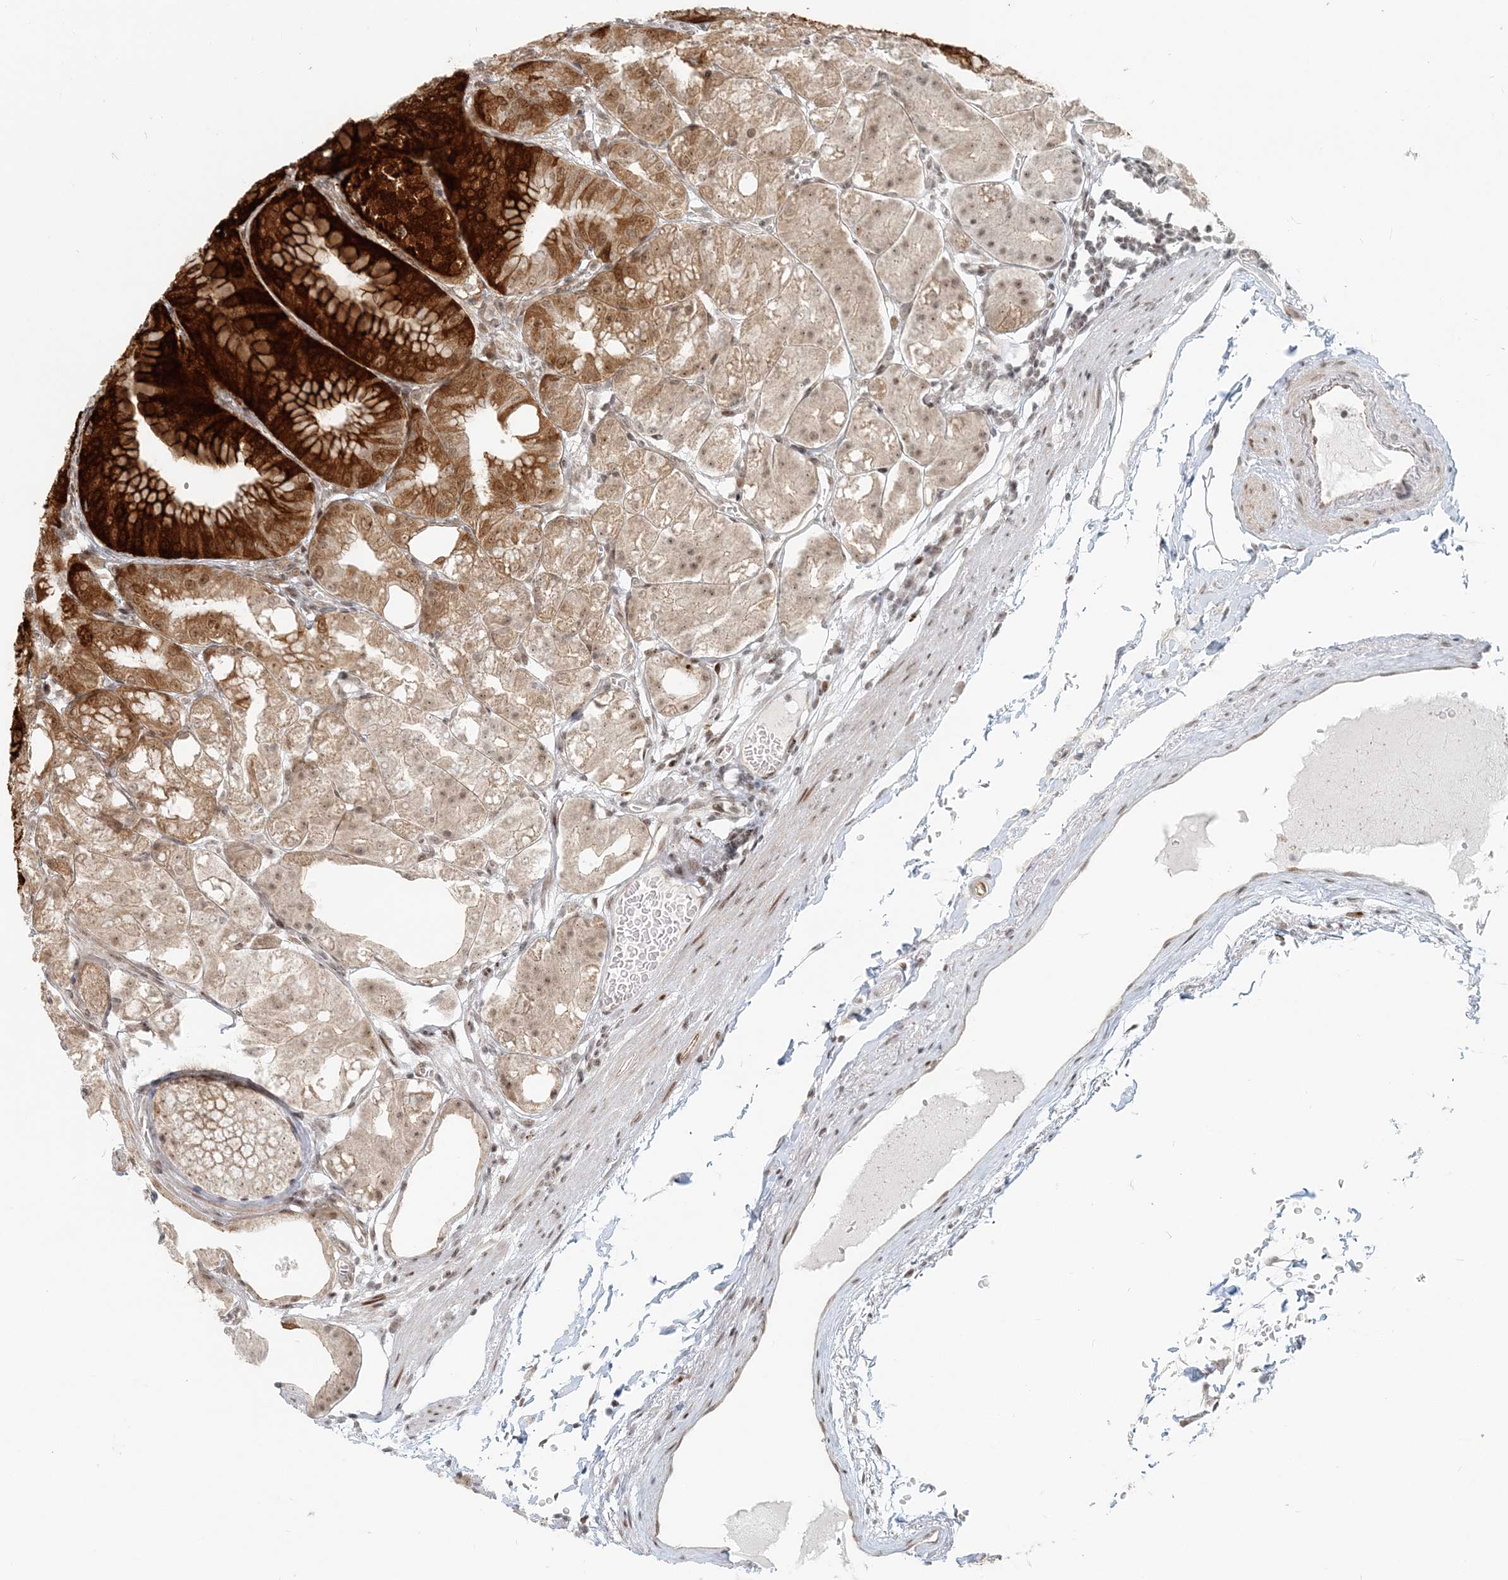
{"staining": {"intensity": "strong", "quantity": ">75%", "location": "cytoplasmic/membranous,nuclear"}, "tissue": "stomach", "cell_type": "Glandular cells", "image_type": "normal", "snomed": [{"axis": "morphology", "description": "Normal tissue, NOS"}, {"axis": "topography", "description": "Stomach, lower"}], "caption": "Stomach stained with DAB immunohistochemistry reveals high levels of strong cytoplasmic/membranous,nuclear positivity in about >75% of glandular cells. The protein of interest is shown in brown color, while the nuclei are stained blue.", "gene": "BAZ1B", "patient": {"sex": "male", "age": 71}}